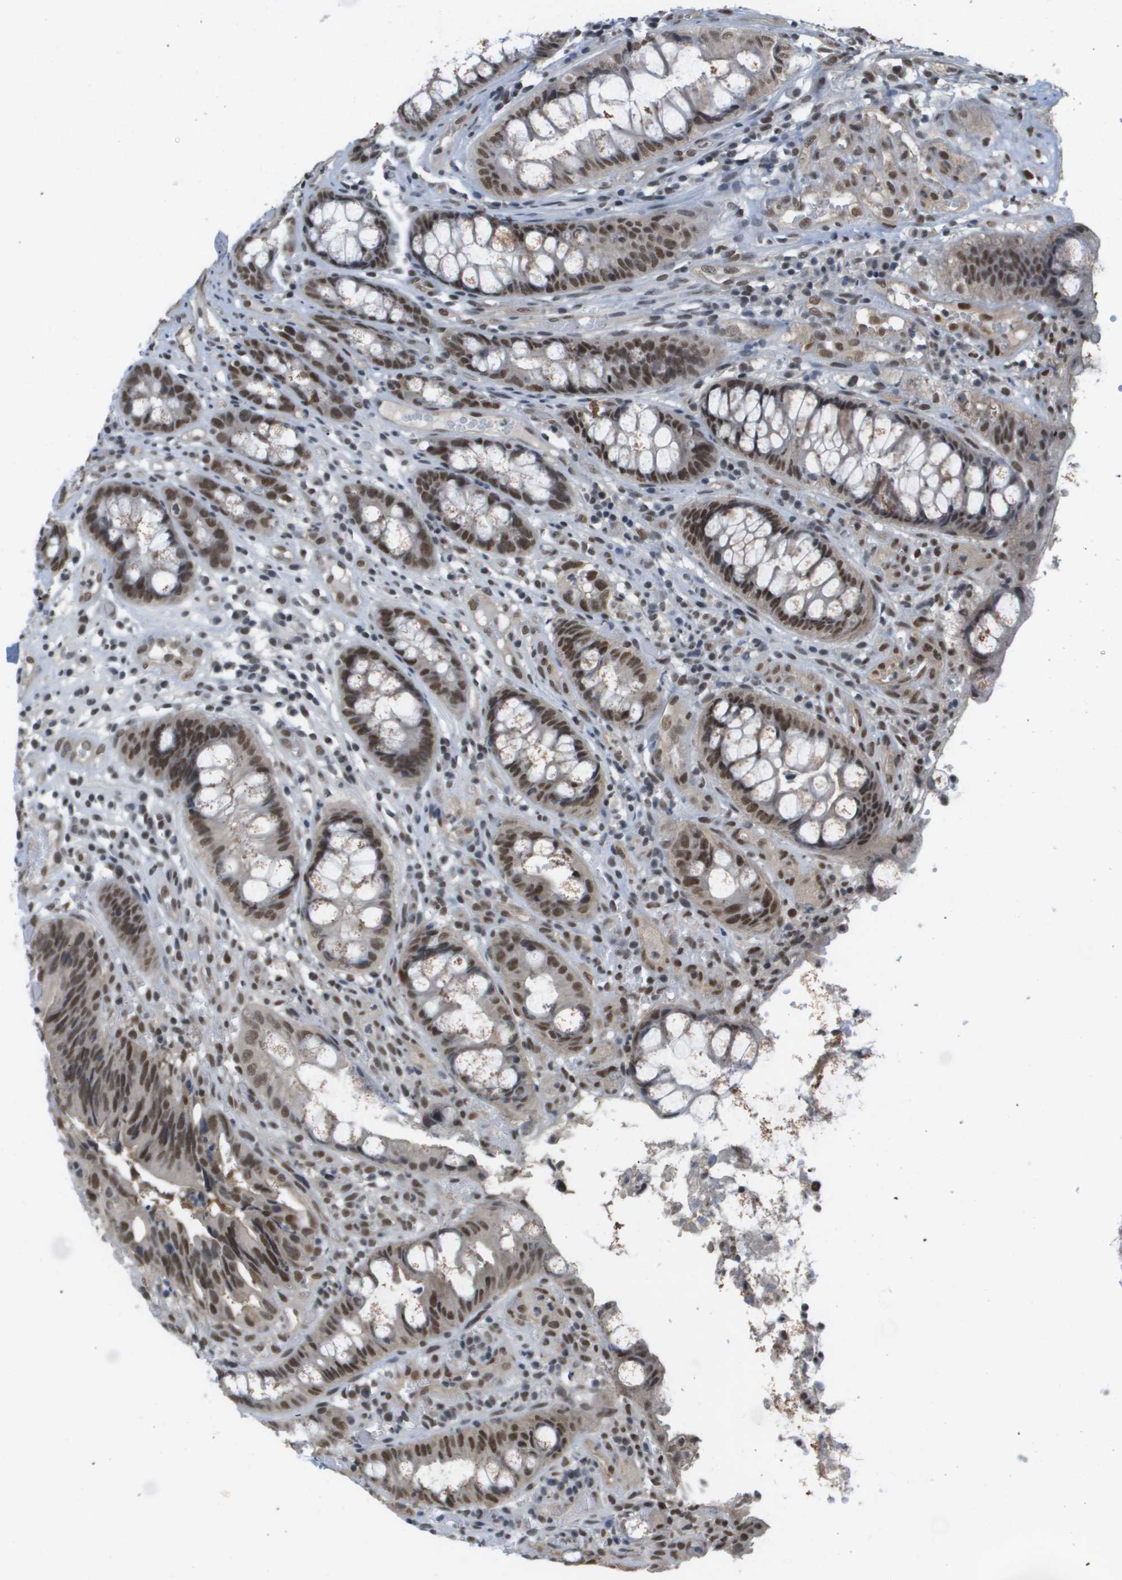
{"staining": {"intensity": "moderate", "quantity": ">75%", "location": "nuclear"}, "tissue": "colorectal cancer", "cell_type": "Tumor cells", "image_type": "cancer", "snomed": [{"axis": "morphology", "description": "Adenocarcinoma, NOS"}, {"axis": "topography", "description": "Colon"}], "caption": "Colorectal cancer (adenocarcinoma) was stained to show a protein in brown. There is medium levels of moderate nuclear positivity in approximately >75% of tumor cells. (DAB IHC with brightfield microscopy, high magnification).", "gene": "ISY1", "patient": {"sex": "female", "age": 57}}